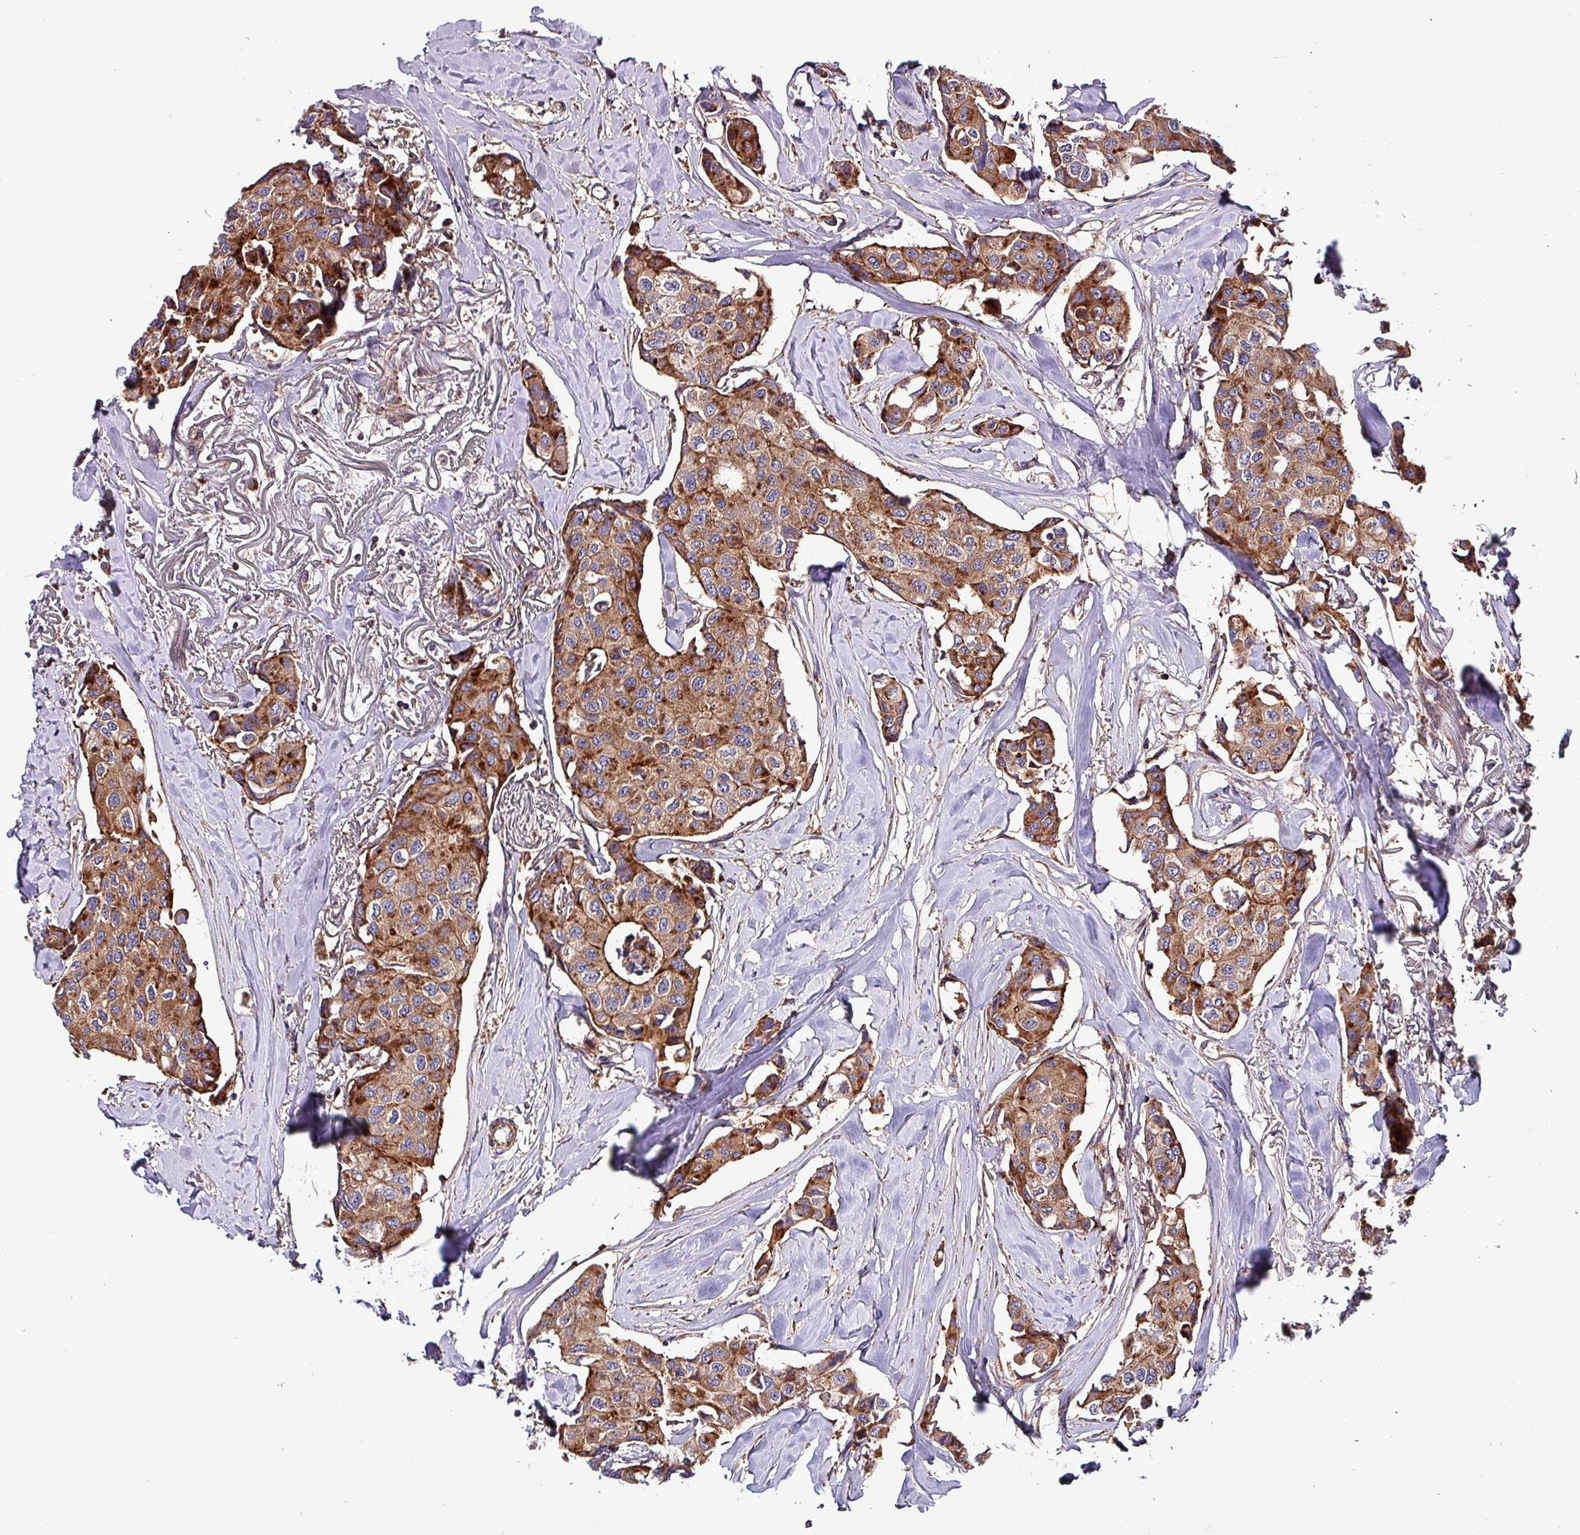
{"staining": {"intensity": "moderate", "quantity": ">75%", "location": "cytoplasmic/membranous"}, "tissue": "breast cancer", "cell_type": "Tumor cells", "image_type": "cancer", "snomed": [{"axis": "morphology", "description": "Duct carcinoma"}, {"axis": "topography", "description": "Breast"}], "caption": "High-magnification brightfield microscopy of intraductal carcinoma (breast) stained with DAB (brown) and counterstained with hematoxylin (blue). tumor cells exhibit moderate cytoplasmic/membranous expression is seen in approximately>75% of cells. The protein of interest is shown in brown color, while the nuclei are stained blue.", "gene": "VAMP4", "patient": {"sex": "female", "age": 80}}